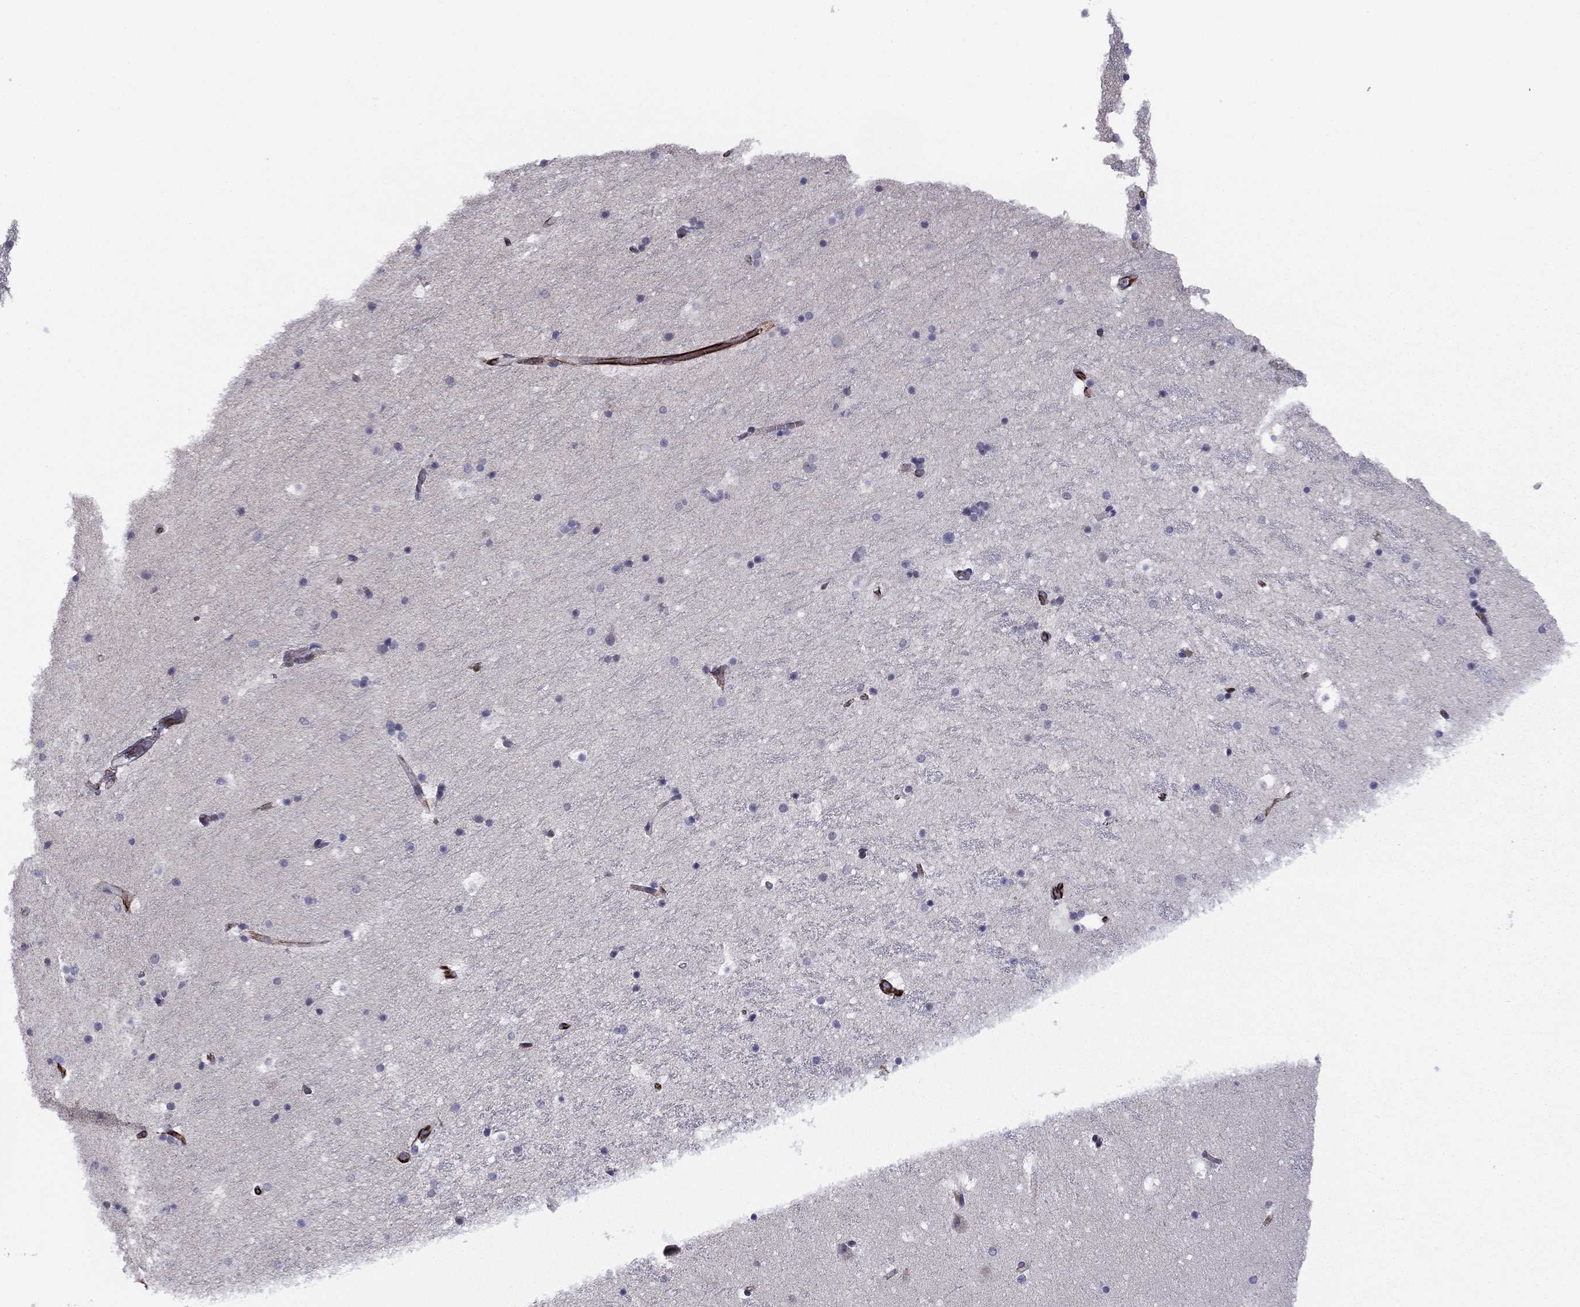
{"staining": {"intensity": "negative", "quantity": "none", "location": "none"}, "tissue": "hippocampus", "cell_type": "Glial cells", "image_type": "normal", "snomed": [{"axis": "morphology", "description": "Normal tissue, NOS"}, {"axis": "topography", "description": "Hippocampus"}], "caption": "High power microscopy photomicrograph of an immunohistochemistry (IHC) micrograph of benign hippocampus, revealing no significant expression in glial cells.", "gene": "ANKS4B", "patient": {"sex": "male", "age": 51}}